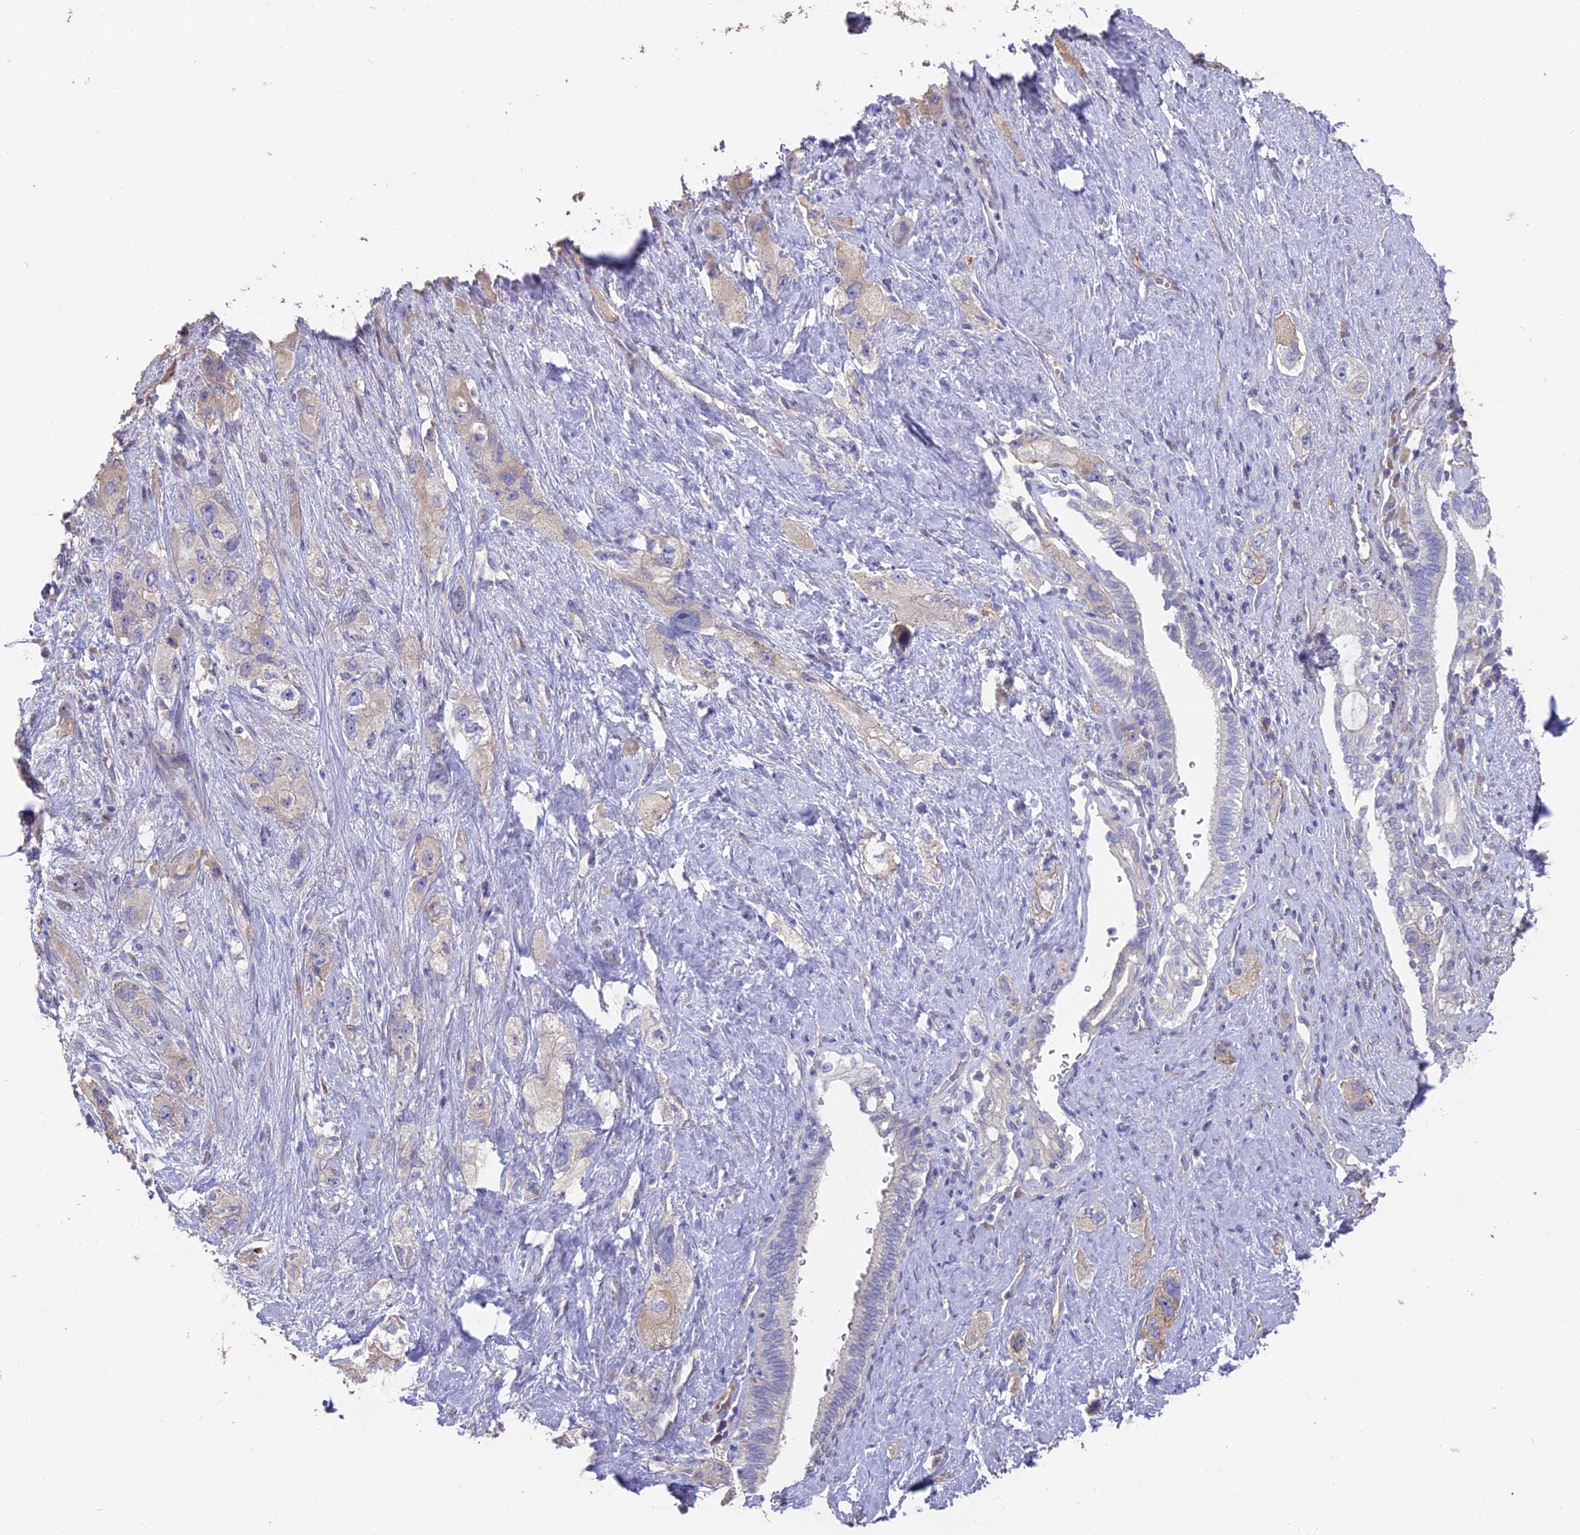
{"staining": {"intensity": "weak", "quantity": "<25%", "location": "cytoplasmic/membranous"}, "tissue": "pancreatic cancer", "cell_type": "Tumor cells", "image_type": "cancer", "snomed": [{"axis": "morphology", "description": "Adenocarcinoma, NOS"}, {"axis": "topography", "description": "Pancreas"}], "caption": "Photomicrograph shows no significant protein positivity in tumor cells of pancreatic cancer (adenocarcinoma).", "gene": "FAM168B", "patient": {"sex": "female", "age": 73}}